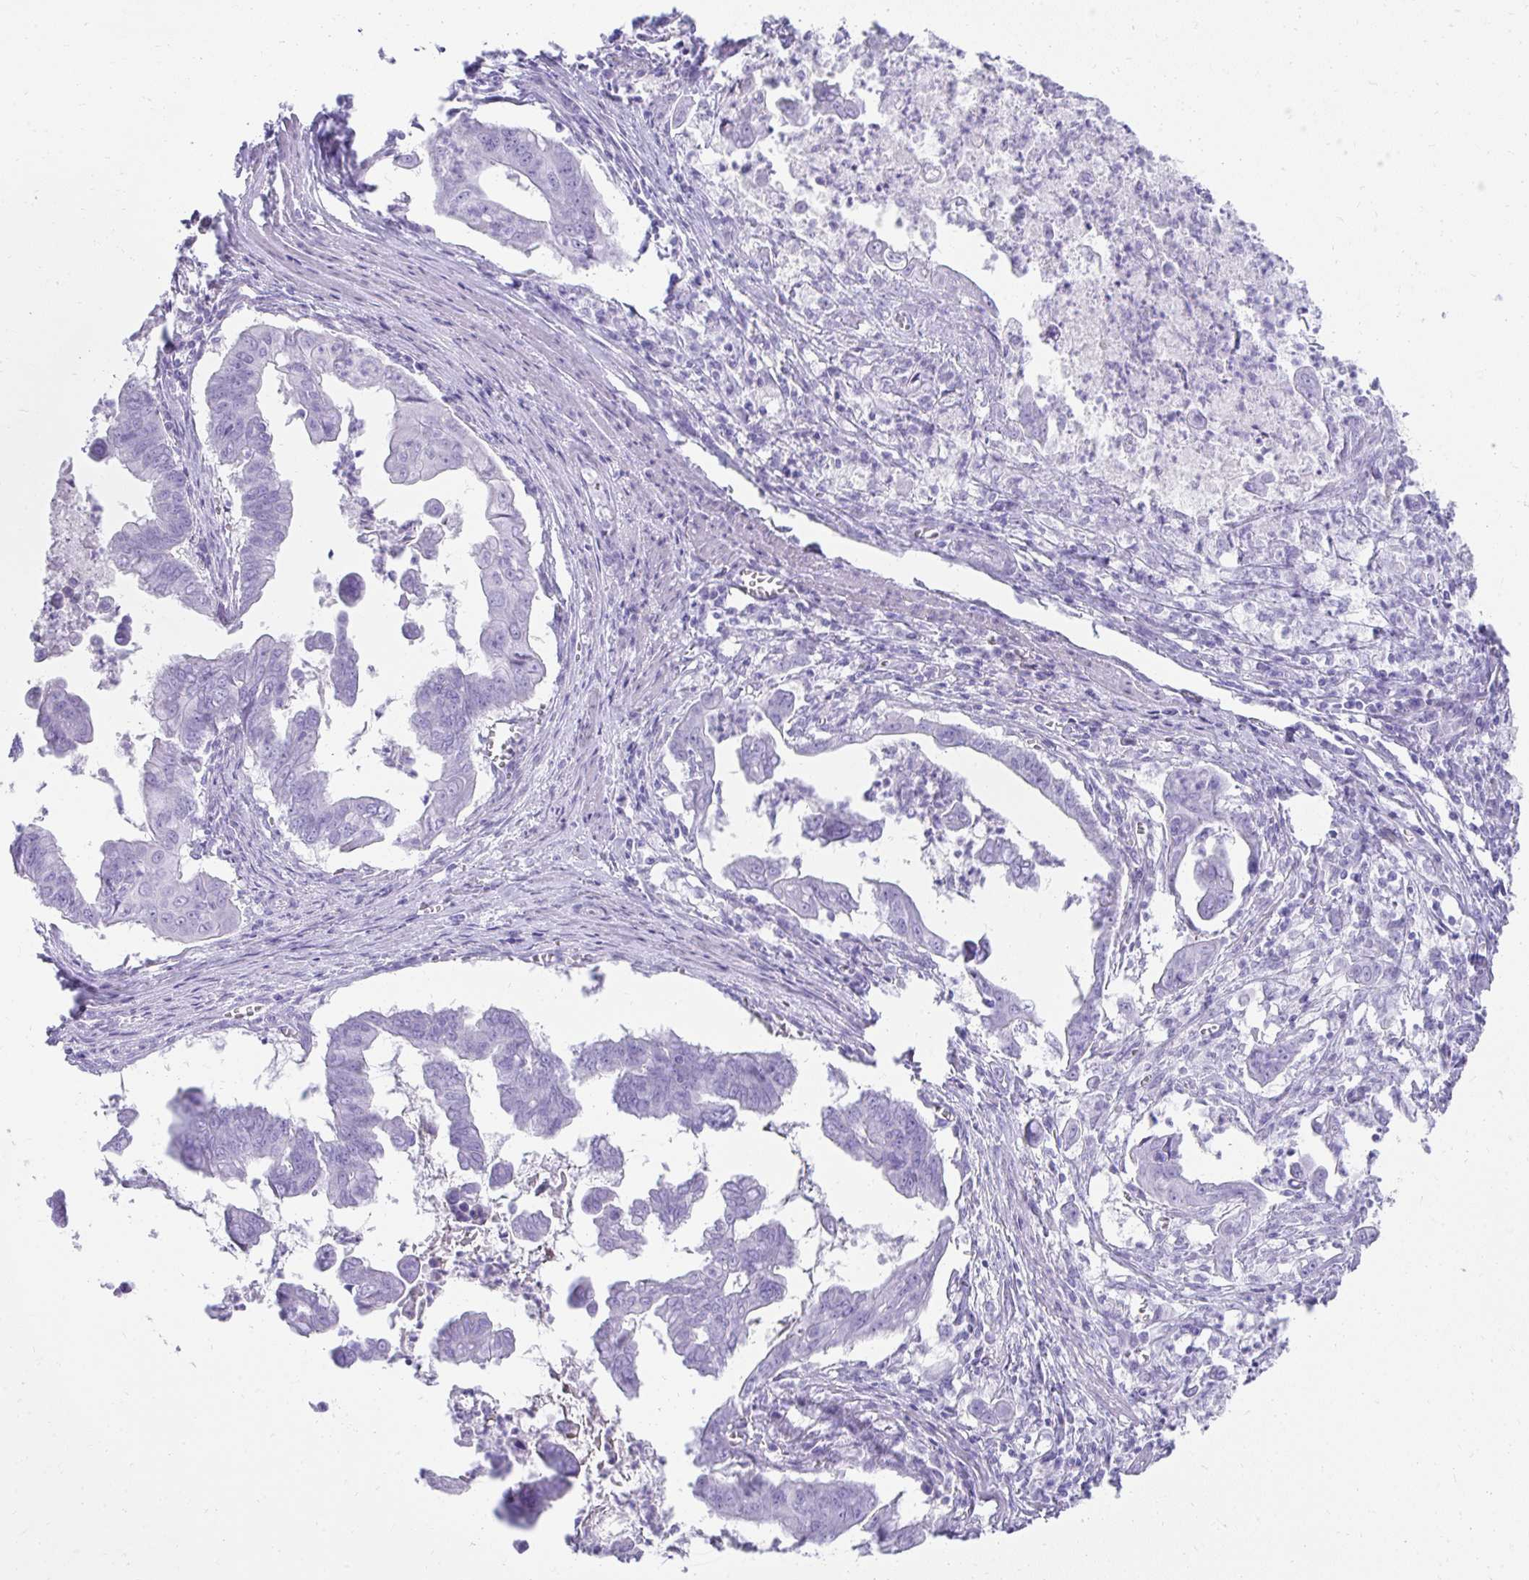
{"staining": {"intensity": "negative", "quantity": "none", "location": "none"}, "tissue": "stomach cancer", "cell_type": "Tumor cells", "image_type": "cancer", "snomed": [{"axis": "morphology", "description": "Adenocarcinoma, NOS"}, {"axis": "topography", "description": "Stomach, upper"}], "caption": "An immunohistochemistry (IHC) micrograph of stomach cancer is shown. There is no staining in tumor cells of stomach cancer. Brightfield microscopy of immunohistochemistry (IHC) stained with DAB (3,3'-diaminobenzidine) (brown) and hematoxylin (blue), captured at high magnification.", "gene": "TNNT1", "patient": {"sex": "male", "age": 80}}